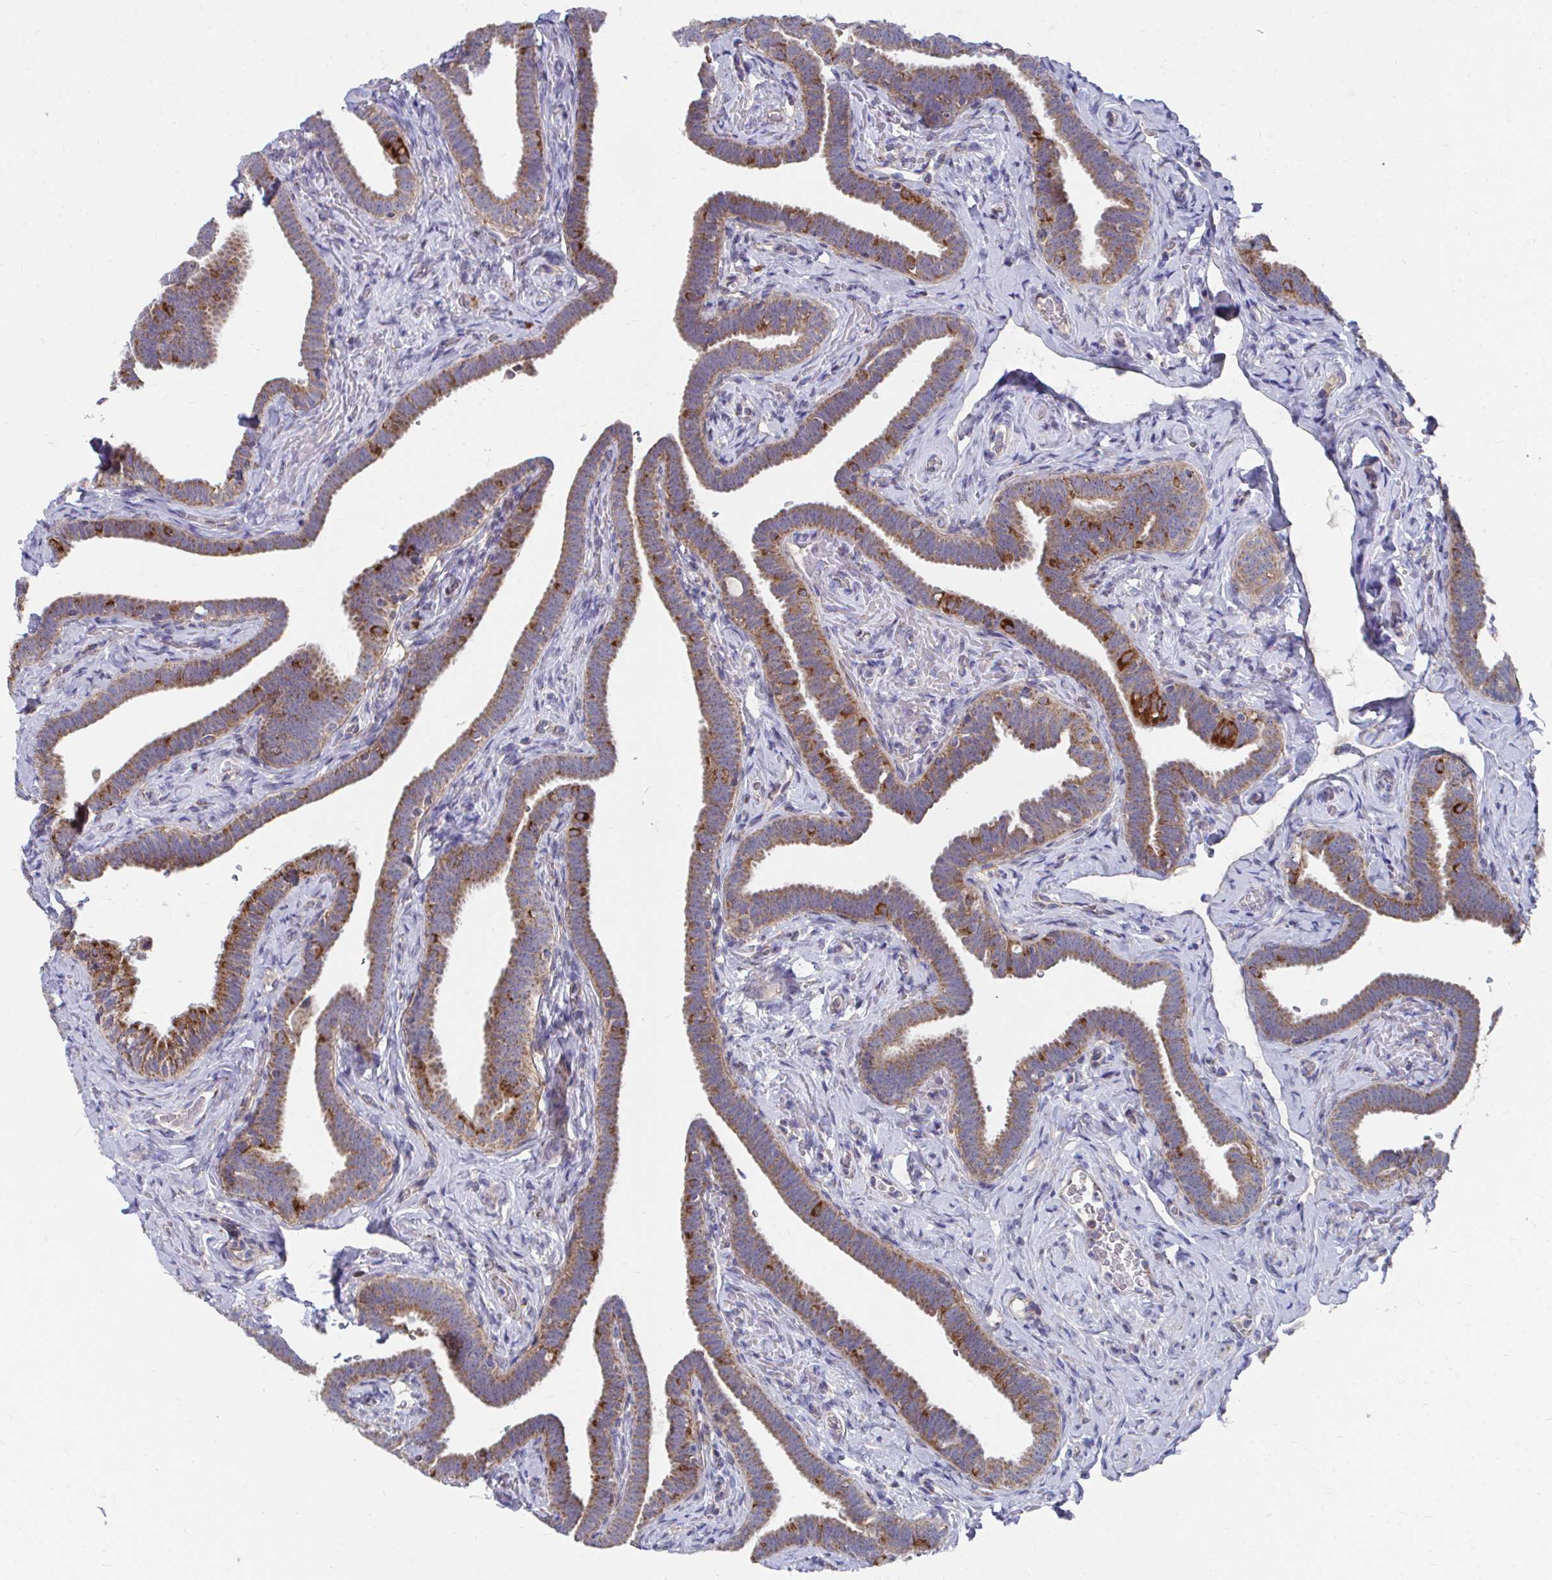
{"staining": {"intensity": "moderate", "quantity": ">75%", "location": "cytoplasmic/membranous"}, "tissue": "fallopian tube", "cell_type": "Glandular cells", "image_type": "normal", "snomed": [{"axis": "morphology", "description": "Normal tissue, NOS"}, {"axis": "topography", "description": "Fallopian tube"}], "caption": "Protein staining of benign fallopian tube displays moderate cytoplasmic/membranous staining in approximately >75% of glandular cells. (DAB IHC with brightfield microscopy, high magnification).", "gene": "PEX3", "patient": {"sex": "female", "age": 69}}